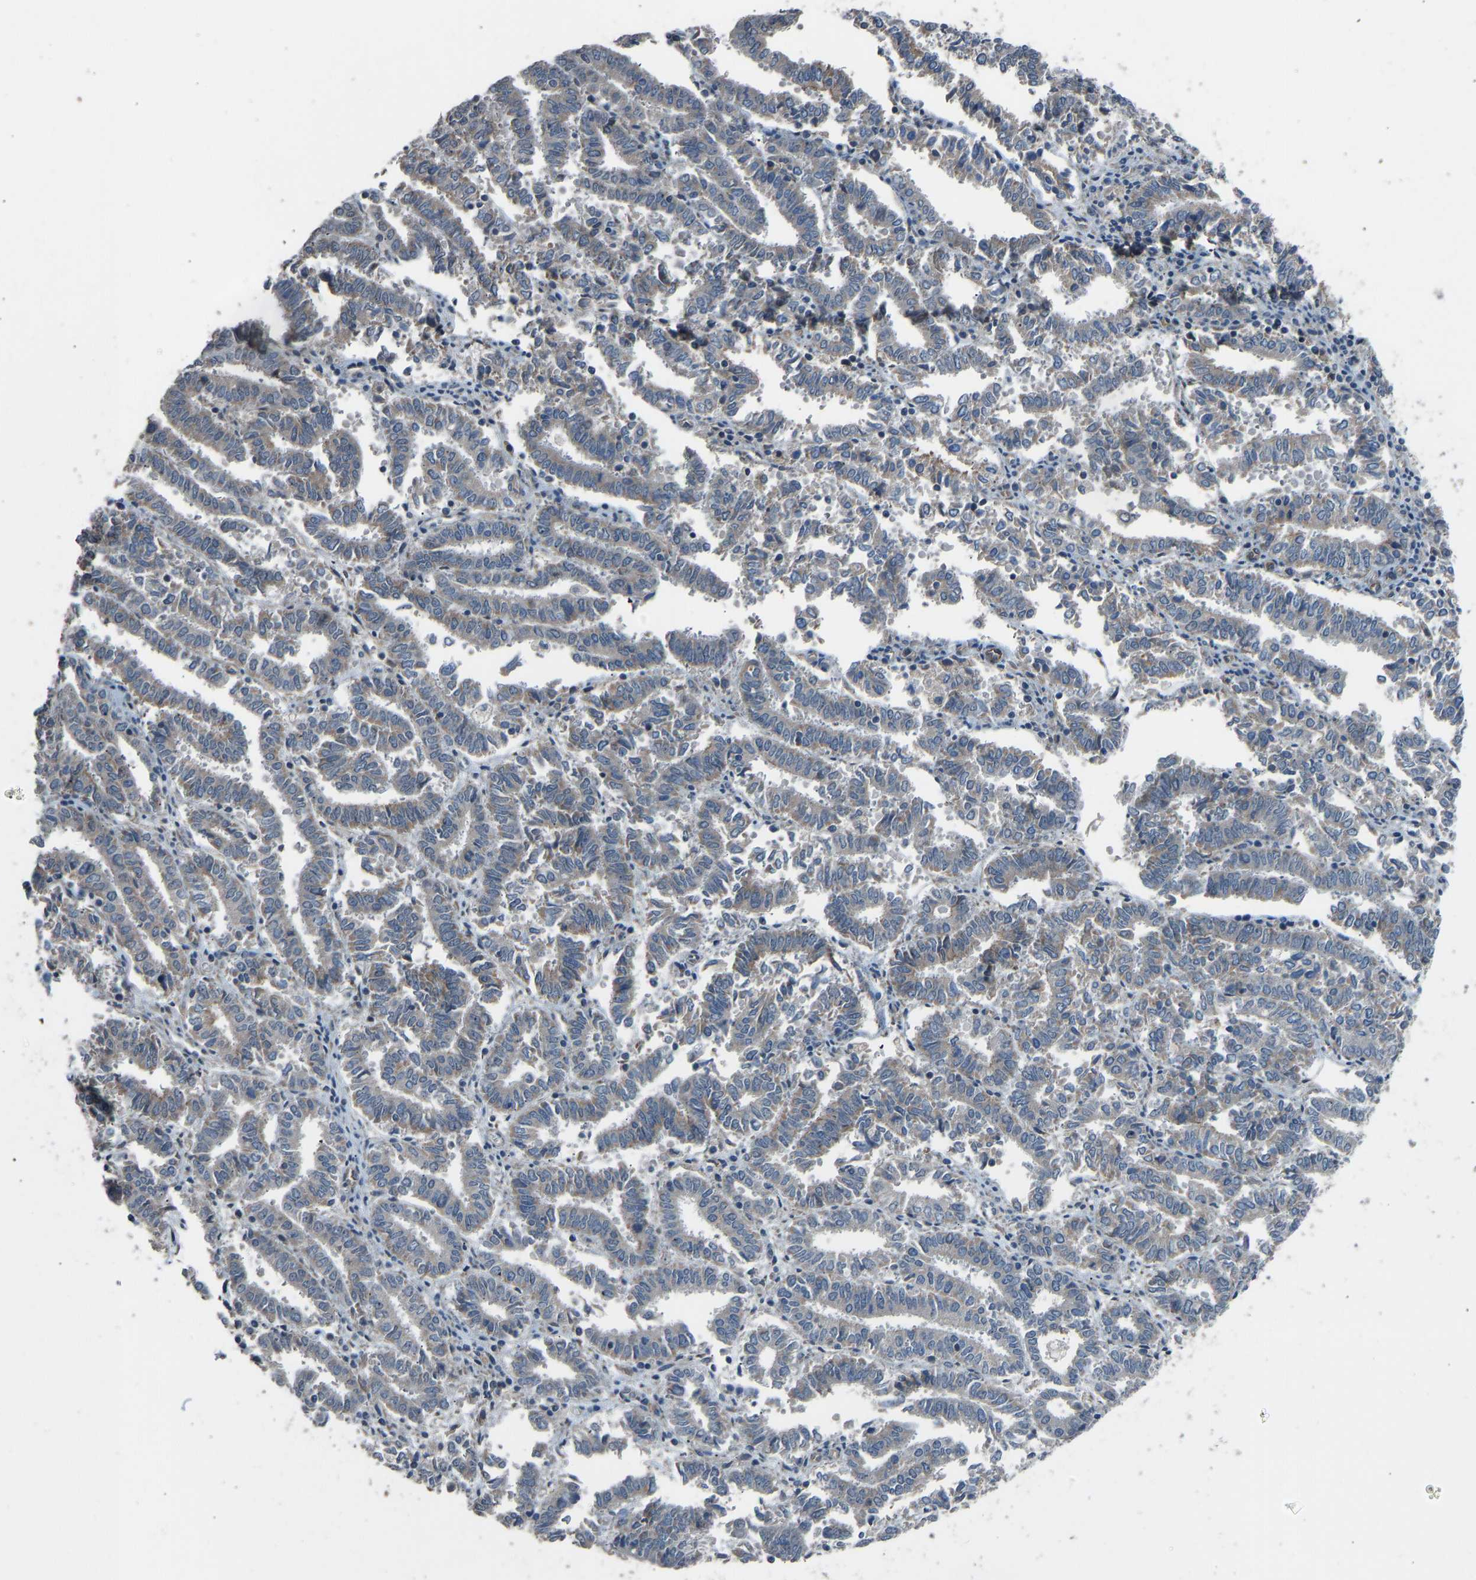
{"staining": {"intensity": "weak", "quantity": "25%-75%", "location": "cytoplasmic/membranous"}, "tissue": "endometrial cancer", "cell_type": "Tumor cells", "image_type": "cancer", "snomed": [{"axis": "morphology", "description": "Adenocarcinoma, NOS"}, {"axis": "topography", "description": "Uterus"}], "caption": "This micrograph reveals immunohistochemistry staining of endometrial cancer, with low weak cytoplasmic/membranous expression in about 25%-75% of tumor cells.", "gene": "SLC43A1", "patient": {"sex": "female", "age": 83}}